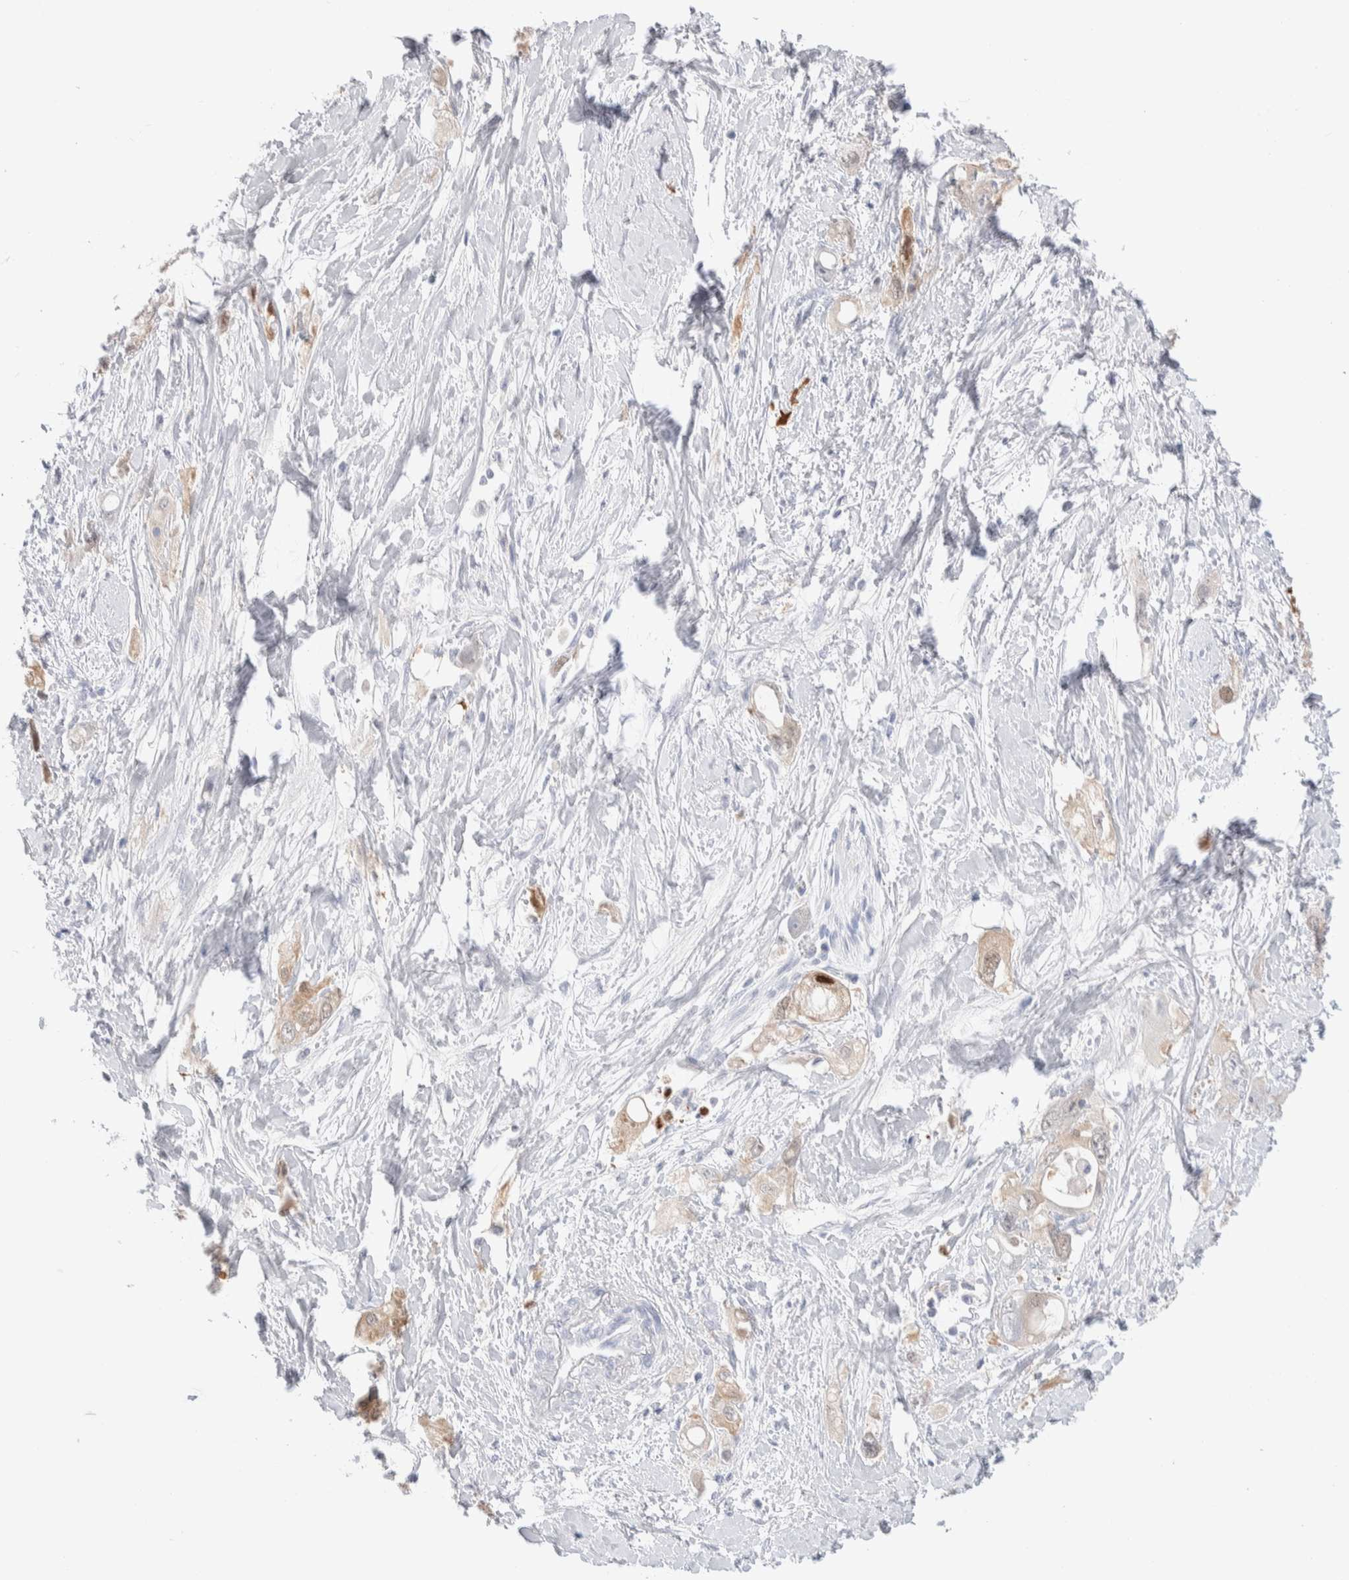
{"staining": {"intensity": "moderate", "quantity": "25%-75%", "location": "cytoplasmic/membranous,nuclear"}, "tissue": "pancreatic cancer", "cell_type": "Tumor cells", "image_type": "cancer", "snomed": [{"axis": "morphology", "description": "Adenocarcinoma, NOS"}, {"axis": "topography", "description": "Pancreas"}], "caption": "Protein expression analysis of pancreatic cancer (adenocarcinoma) reveals moderate cytoplasmic/membranous and nuclear expression in approximately 25%-75% of tumor cells. The staining was performed using DAB, with brown indicating positive protein expression. Nuclei are stained blue with hematoxylin.", "gene": "GDA", "patient": {"sex": "female", "age": 56}}